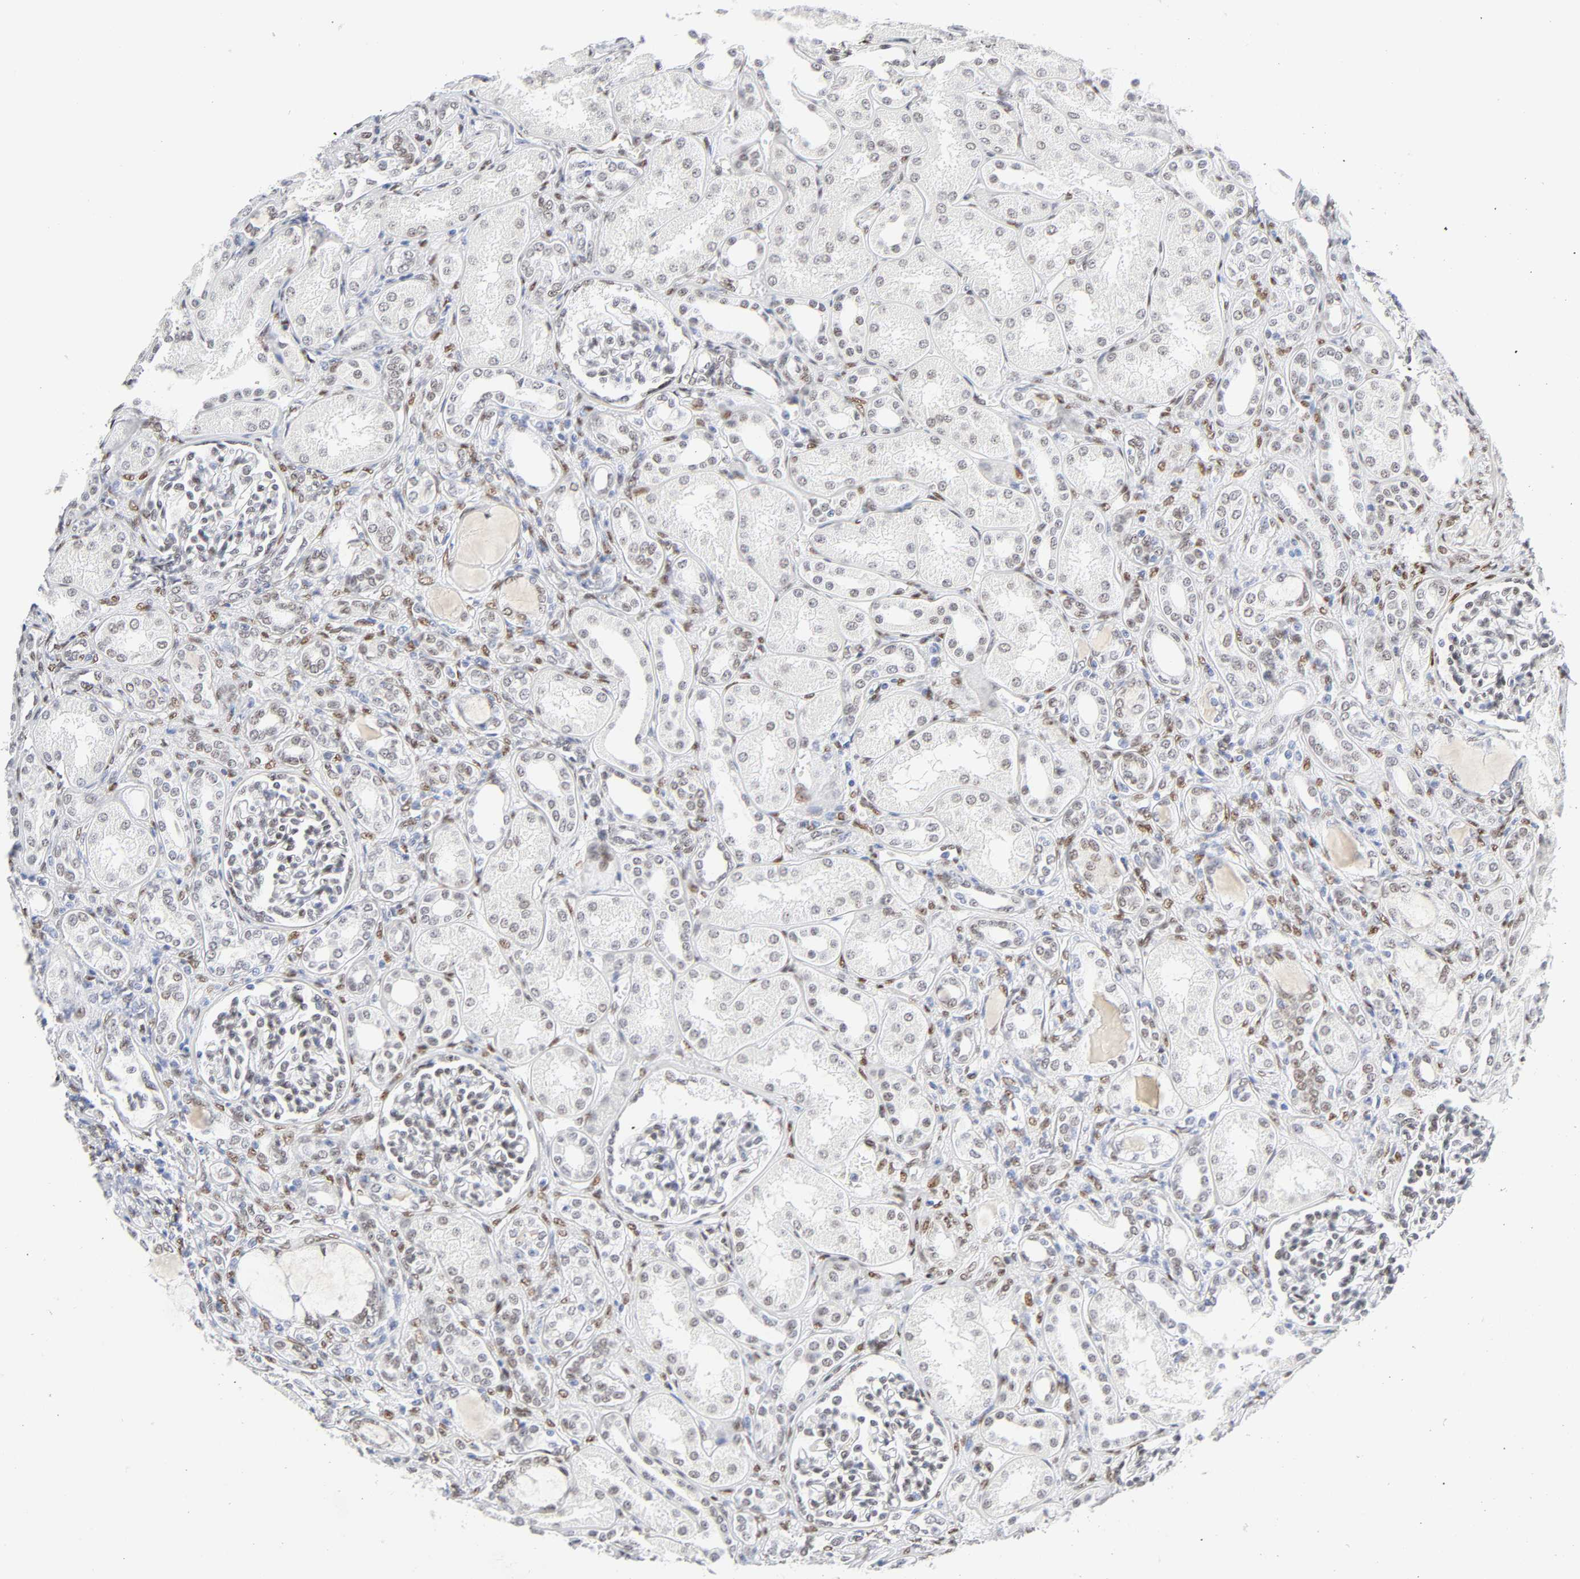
{"staining": {"intensity": "weak", "quantity": "<25%", "location": "nuclear"}, "tissue": "kidney", "cell_type": "Cells in glomeruli", "image_type": "normal", "snomed": [{"axis": "morphology", "description": "Normal tissue, NOS"}, {"axis": "topography", "description": "Kidney"}], "caption": "Immunohistochemical staining of benign human kidney displays no significant expression in cells in glomeruli.", "gene": "NFIC", "patient": {"sex": "male", "age": 7}}